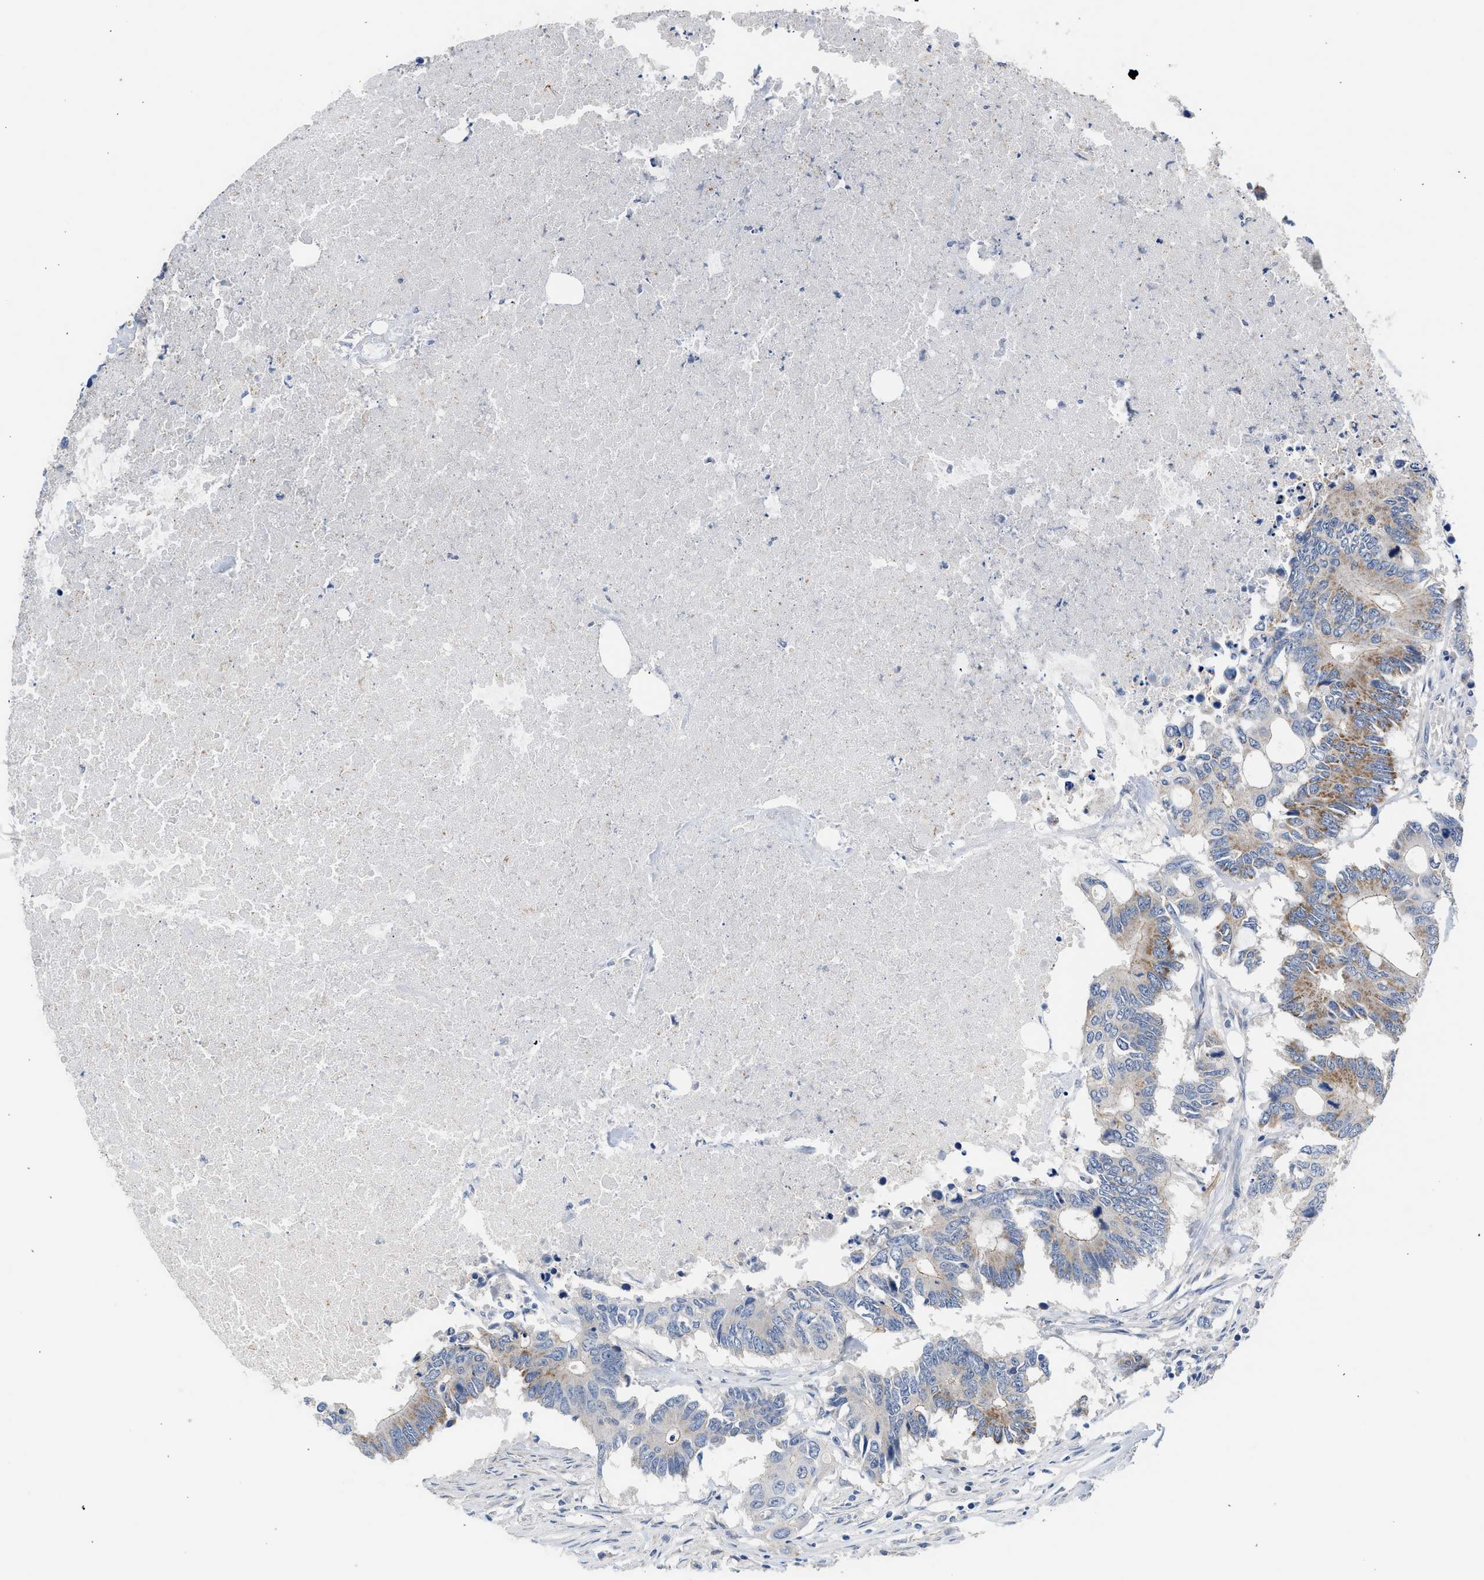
{"staining": {"intensity": "moderate", "quantity": "<25%", "location": "cytoplasmic/membranous"}, "tissue": "colorectal cancer", "cell_type": "Tumor cells", "image_type": "cancer", "snomed": [{"axis": "morphology", "description": "Adenocarcinoma, NOS"}, {"axis": "topography", "description": "Colon"}], "caption": "High-power microscopy captured an immunohistochemistry (IHC) image of colorectal cancer (adenocarcinoma), revealing moderate cytoplasmic/membranous staining in approximately <25% of tumor cells.", "gene": "CSF3R", "patient": {"sex": "male", "age": 71}}